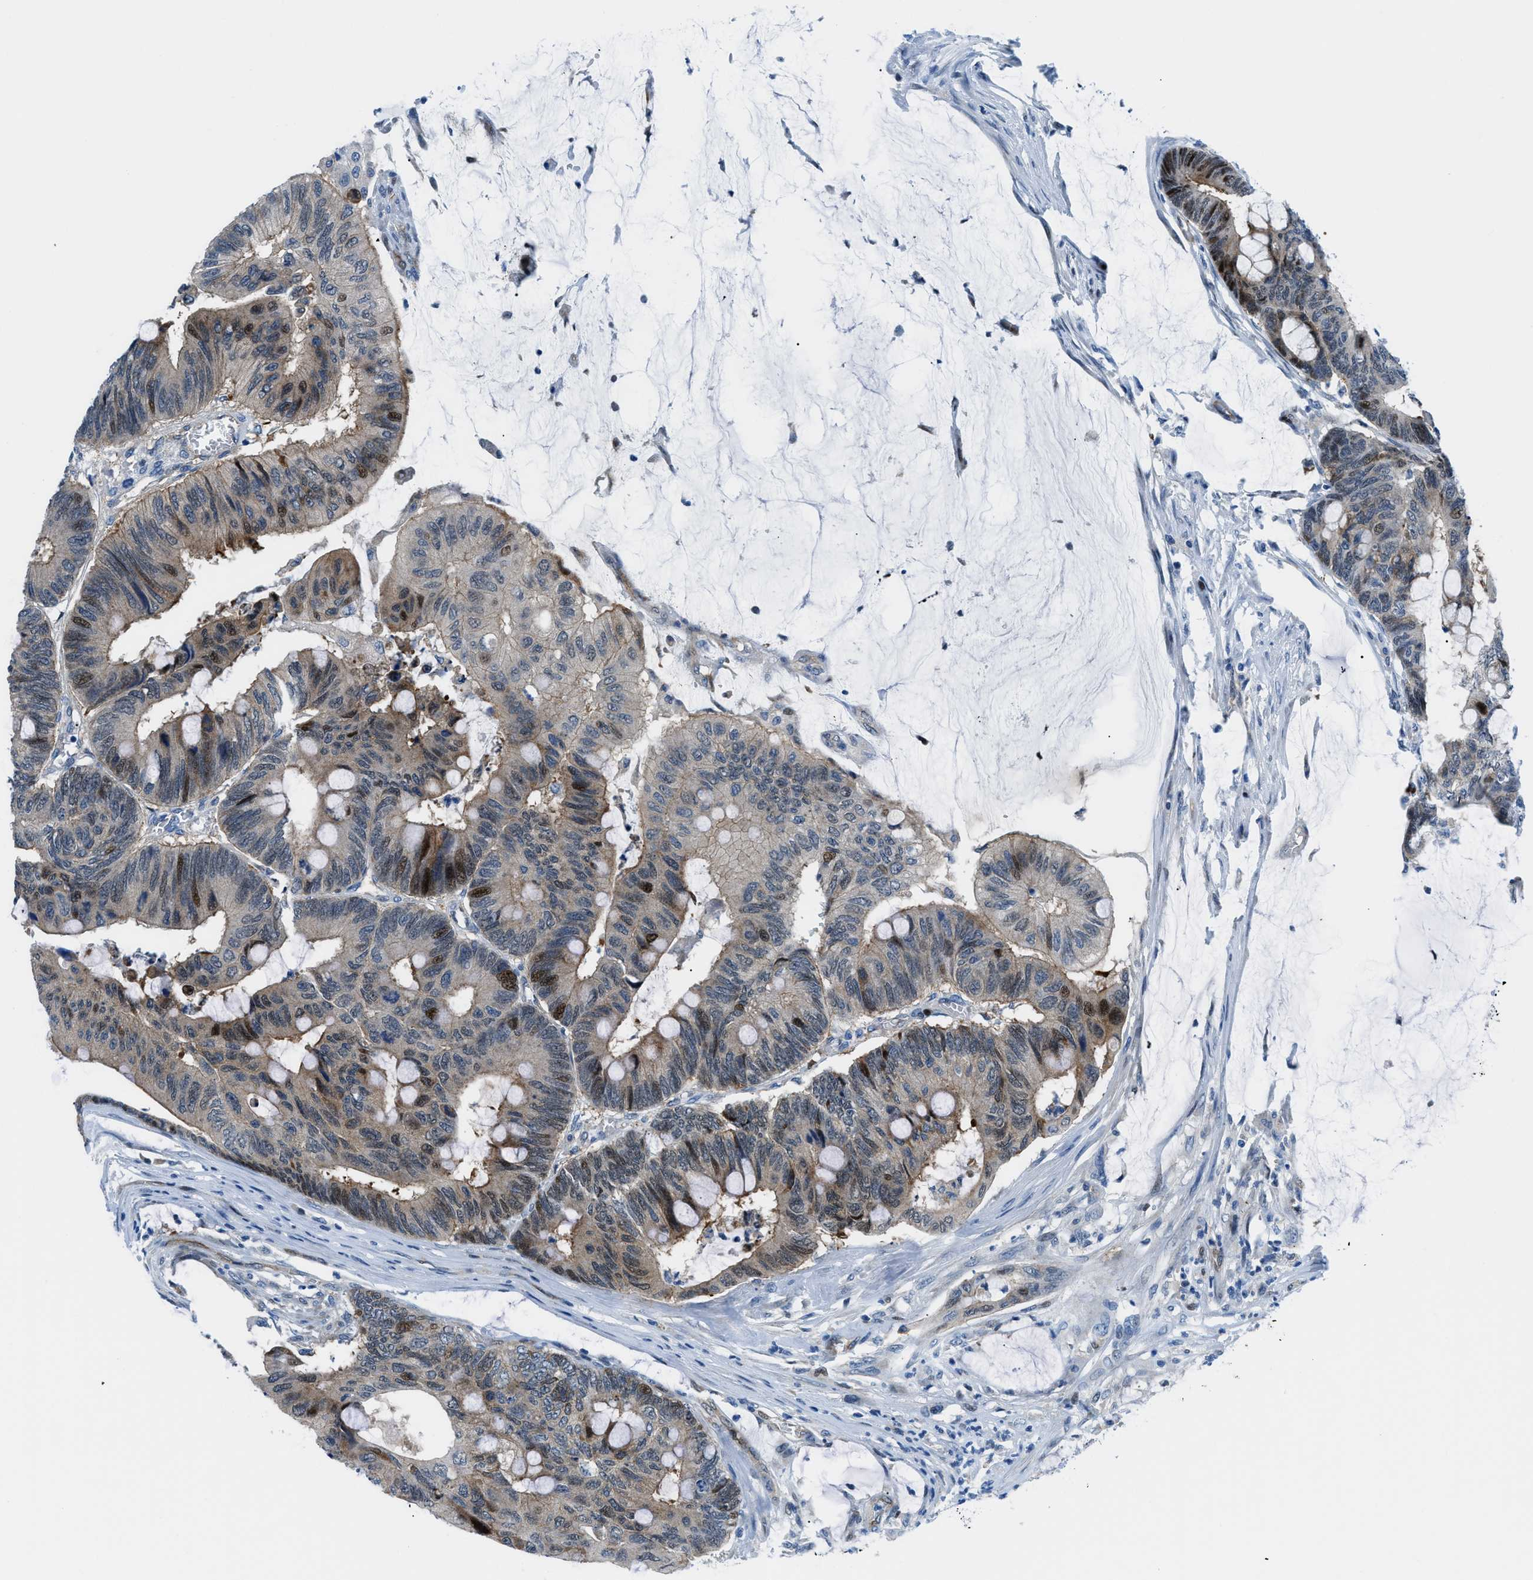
{"staining": {"intensity": "strong", "quantity": "25%-75%", "location": "cytoplasmic/membranous,nuclear"}, "tissue": "colorectal cancer", "cell_type": "Tumor cells", "image_type": "cancer", "snomed": [{"axis": "morphology", "description": "Normal tissue, NOS"}, {"axis": "morphology", "description": "Adenocarcinoma, NOS"}, {"axis": "topography", "description": "Rectum"}], "caption": "Immunohistochemical staining of adenocarcinoma (colorectal) reveals high levels of strong cytoplasmic/membranous and nuclear protein staining in about 25%-75% of tumor cells.", "gene": "YWHAE", "patient": {"sex": "male", "age": 92}}